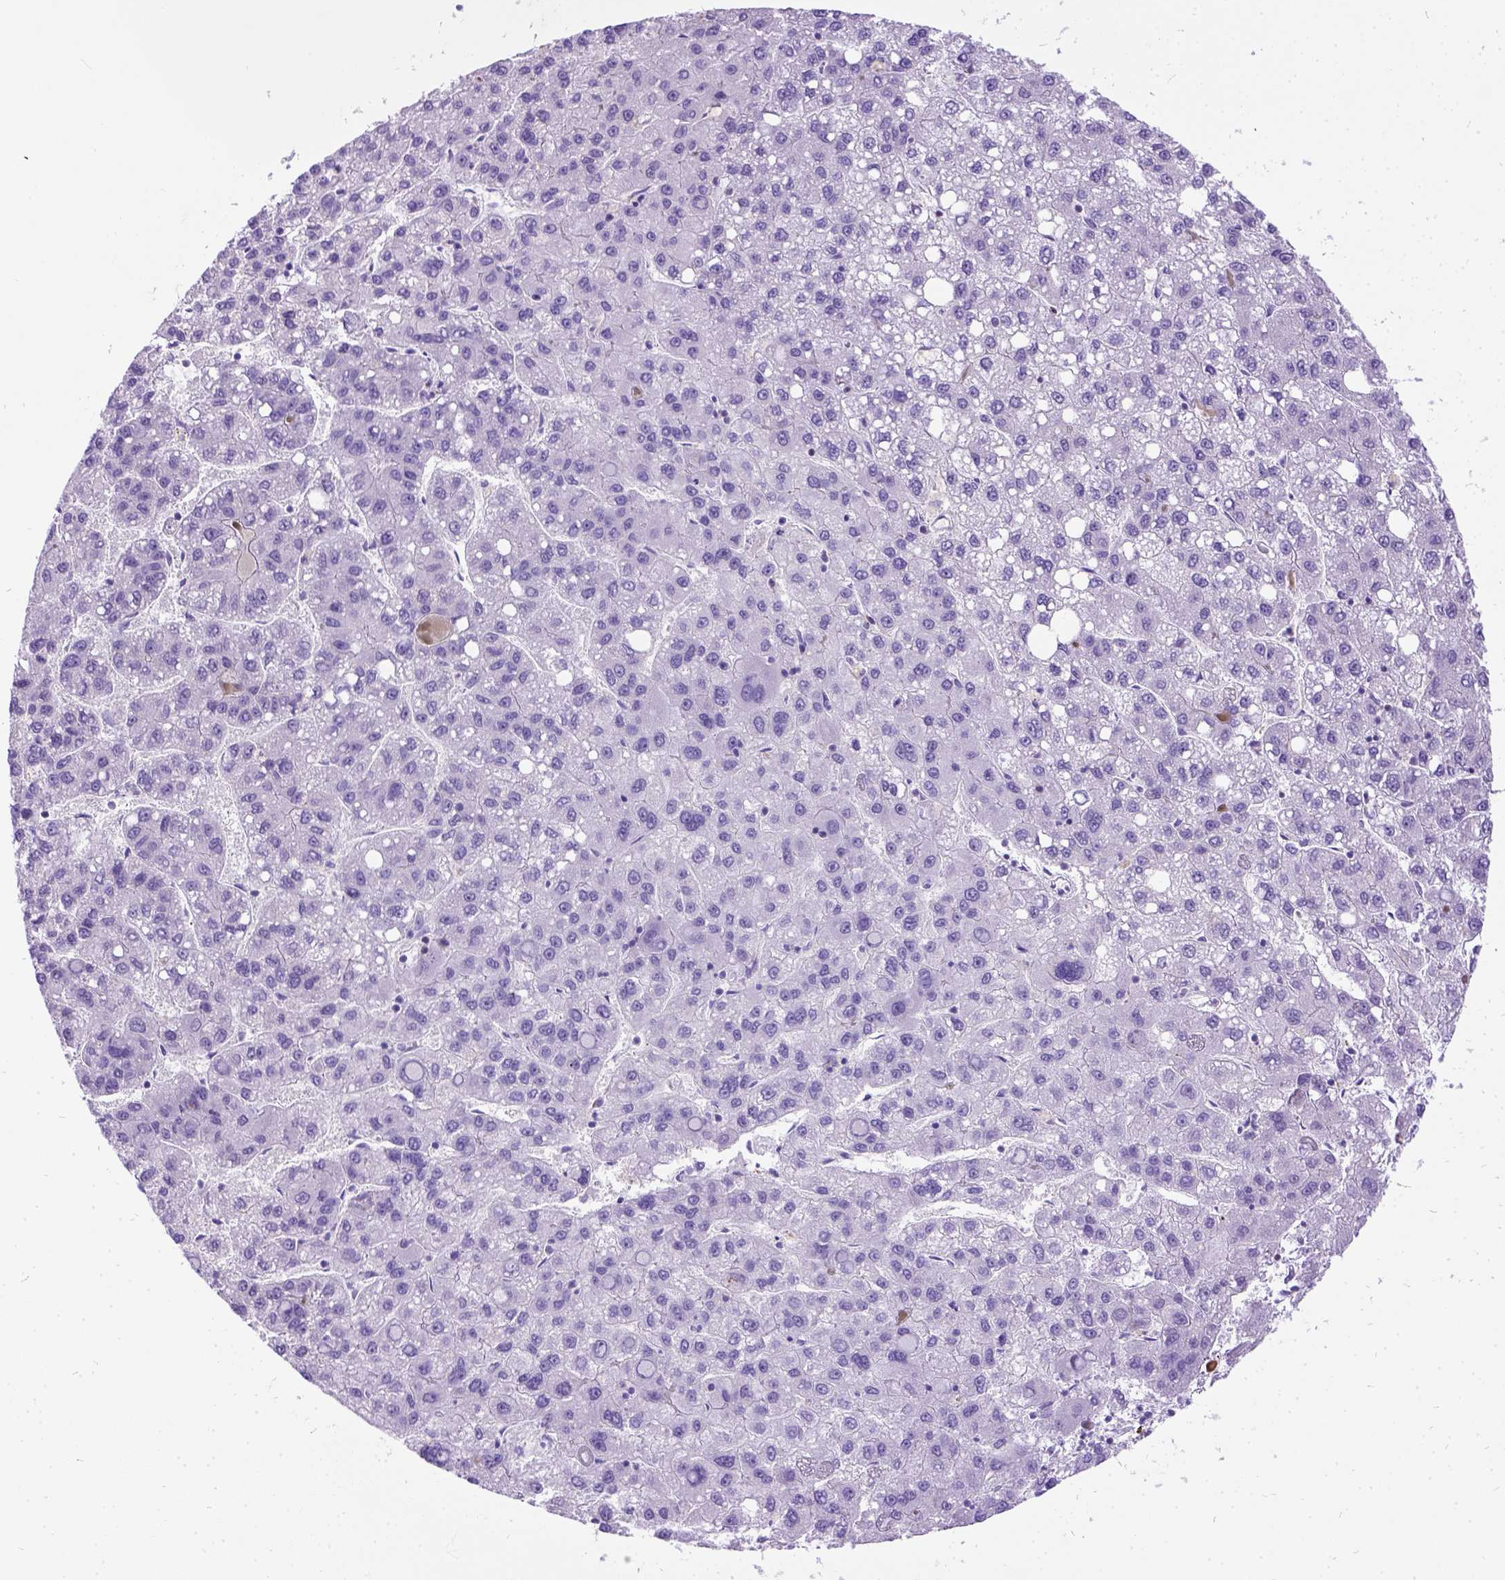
{"staining": {"intensity": "negative", "quantity": "none", "location": "none"}, "tissue": "liver cancer", "cell_type": "Tumor cells", "image_type": "cancer", "snomed": [{"axis": "morphology", "description": "Carcinoma, Hepatocellular, NOS"}, {"axis": "topography", "description": "Liver"}], "caption": "Tumor cells show no significant staining in liver hepatocellular carcinoma.", "gene": "PRG2", "patient": {"sex": "female", "age": 82}}